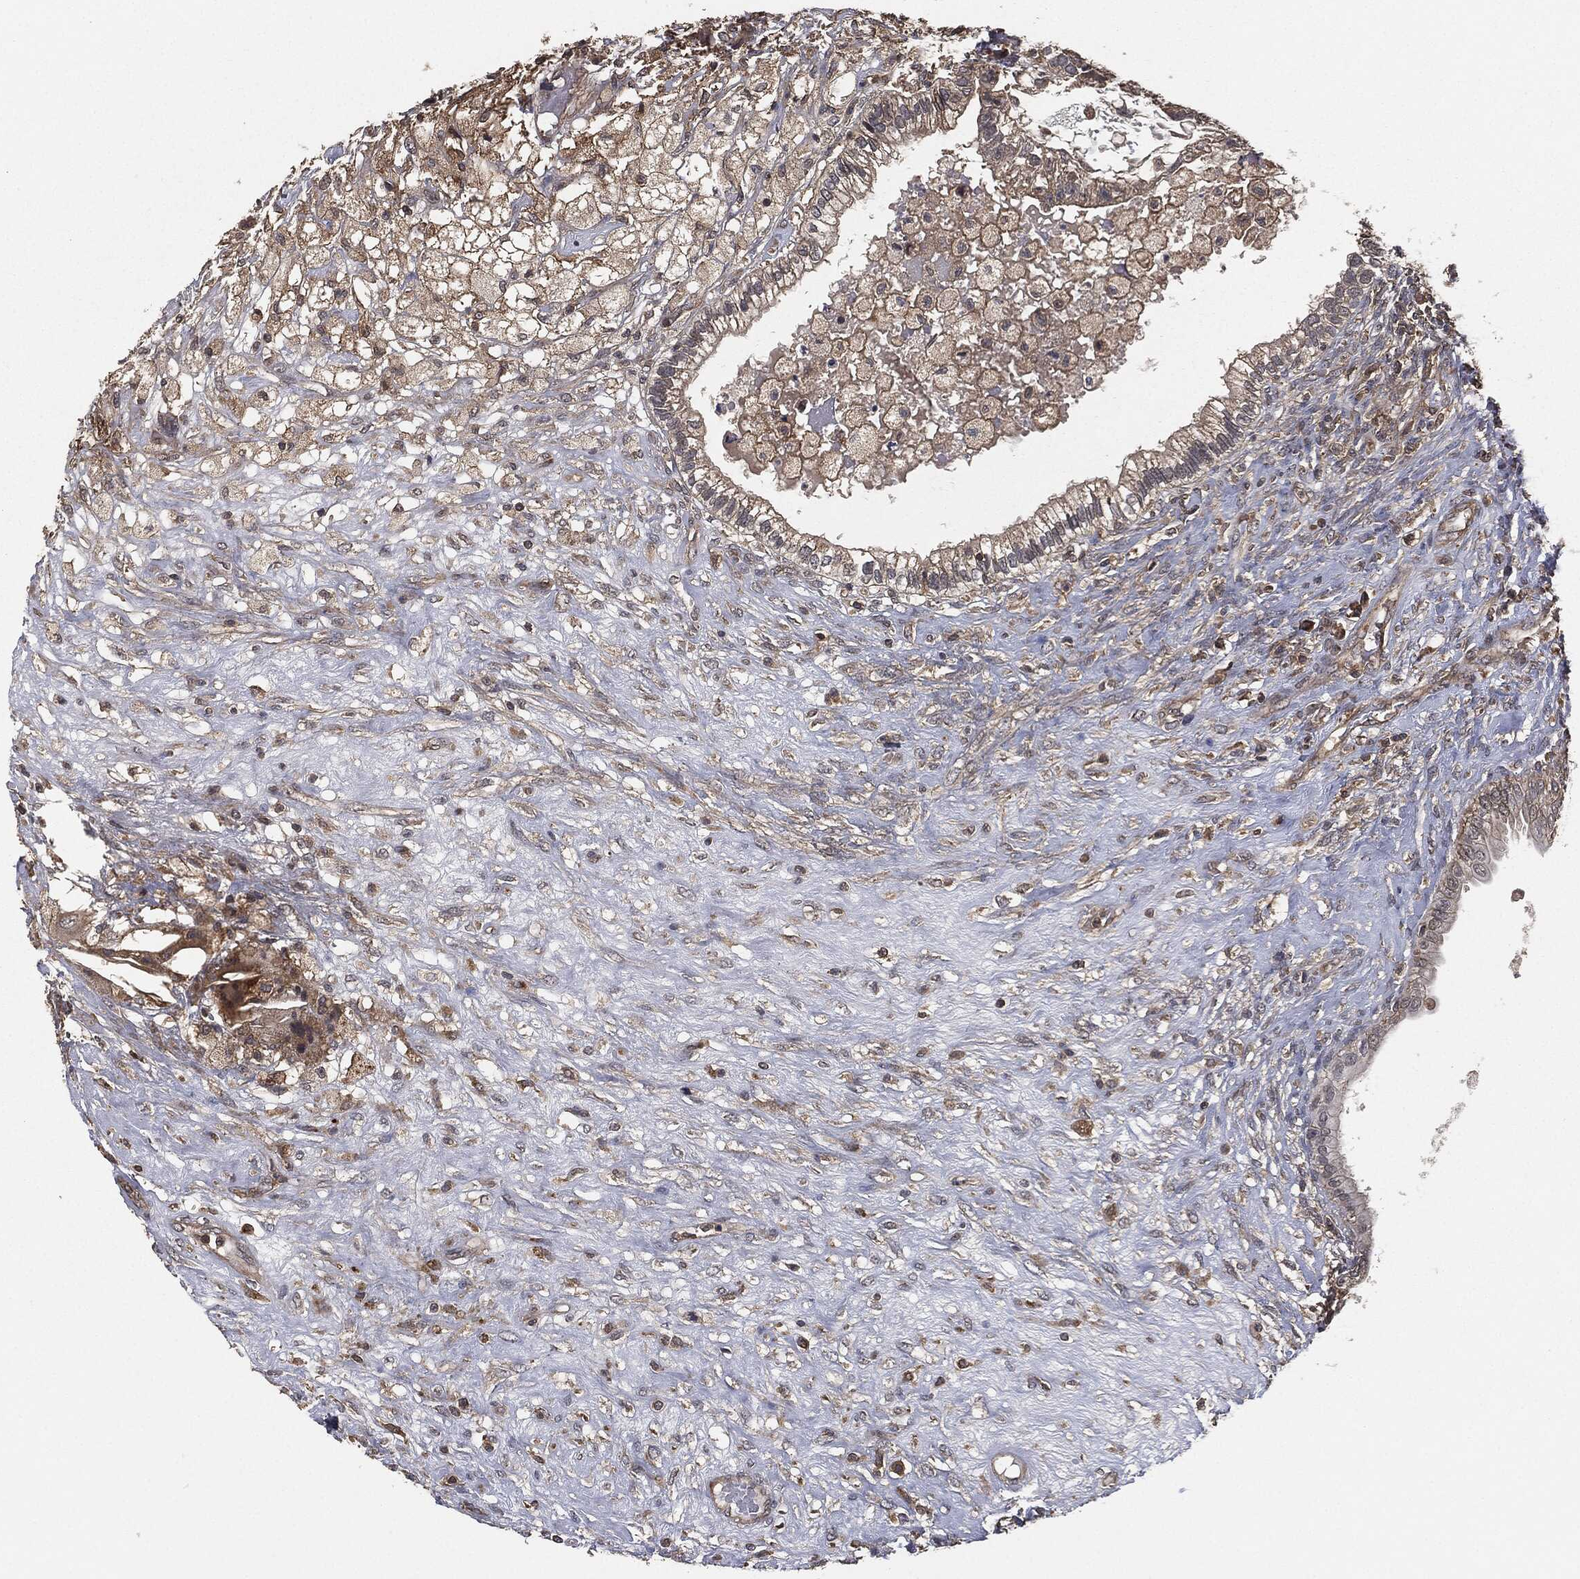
{"staining": {"intensity": "moderate", "quantity": "<25%", "location": "cytoplasmic/membranous"}, "tissue": "testis cancer", "cell_type": "Tumor cells", "image_type": "cancer", "snomed": [{"axis": "morphology", "description": "Seminoma, NOS"}, {"axis": "morphology", "description": "Carcinoma, Embryonal, NOS"}, {"axis": "topography", "description": "Testis"}], "caption": "Immunohistochemical staining of human testis embryonal carcinoma exhibits low levels of moderate cytoplasmic/membranous protein expression in about <25% of tumor cells.", "gene": "ERBIN", "patient": {"sex": "male", "age": 41}}